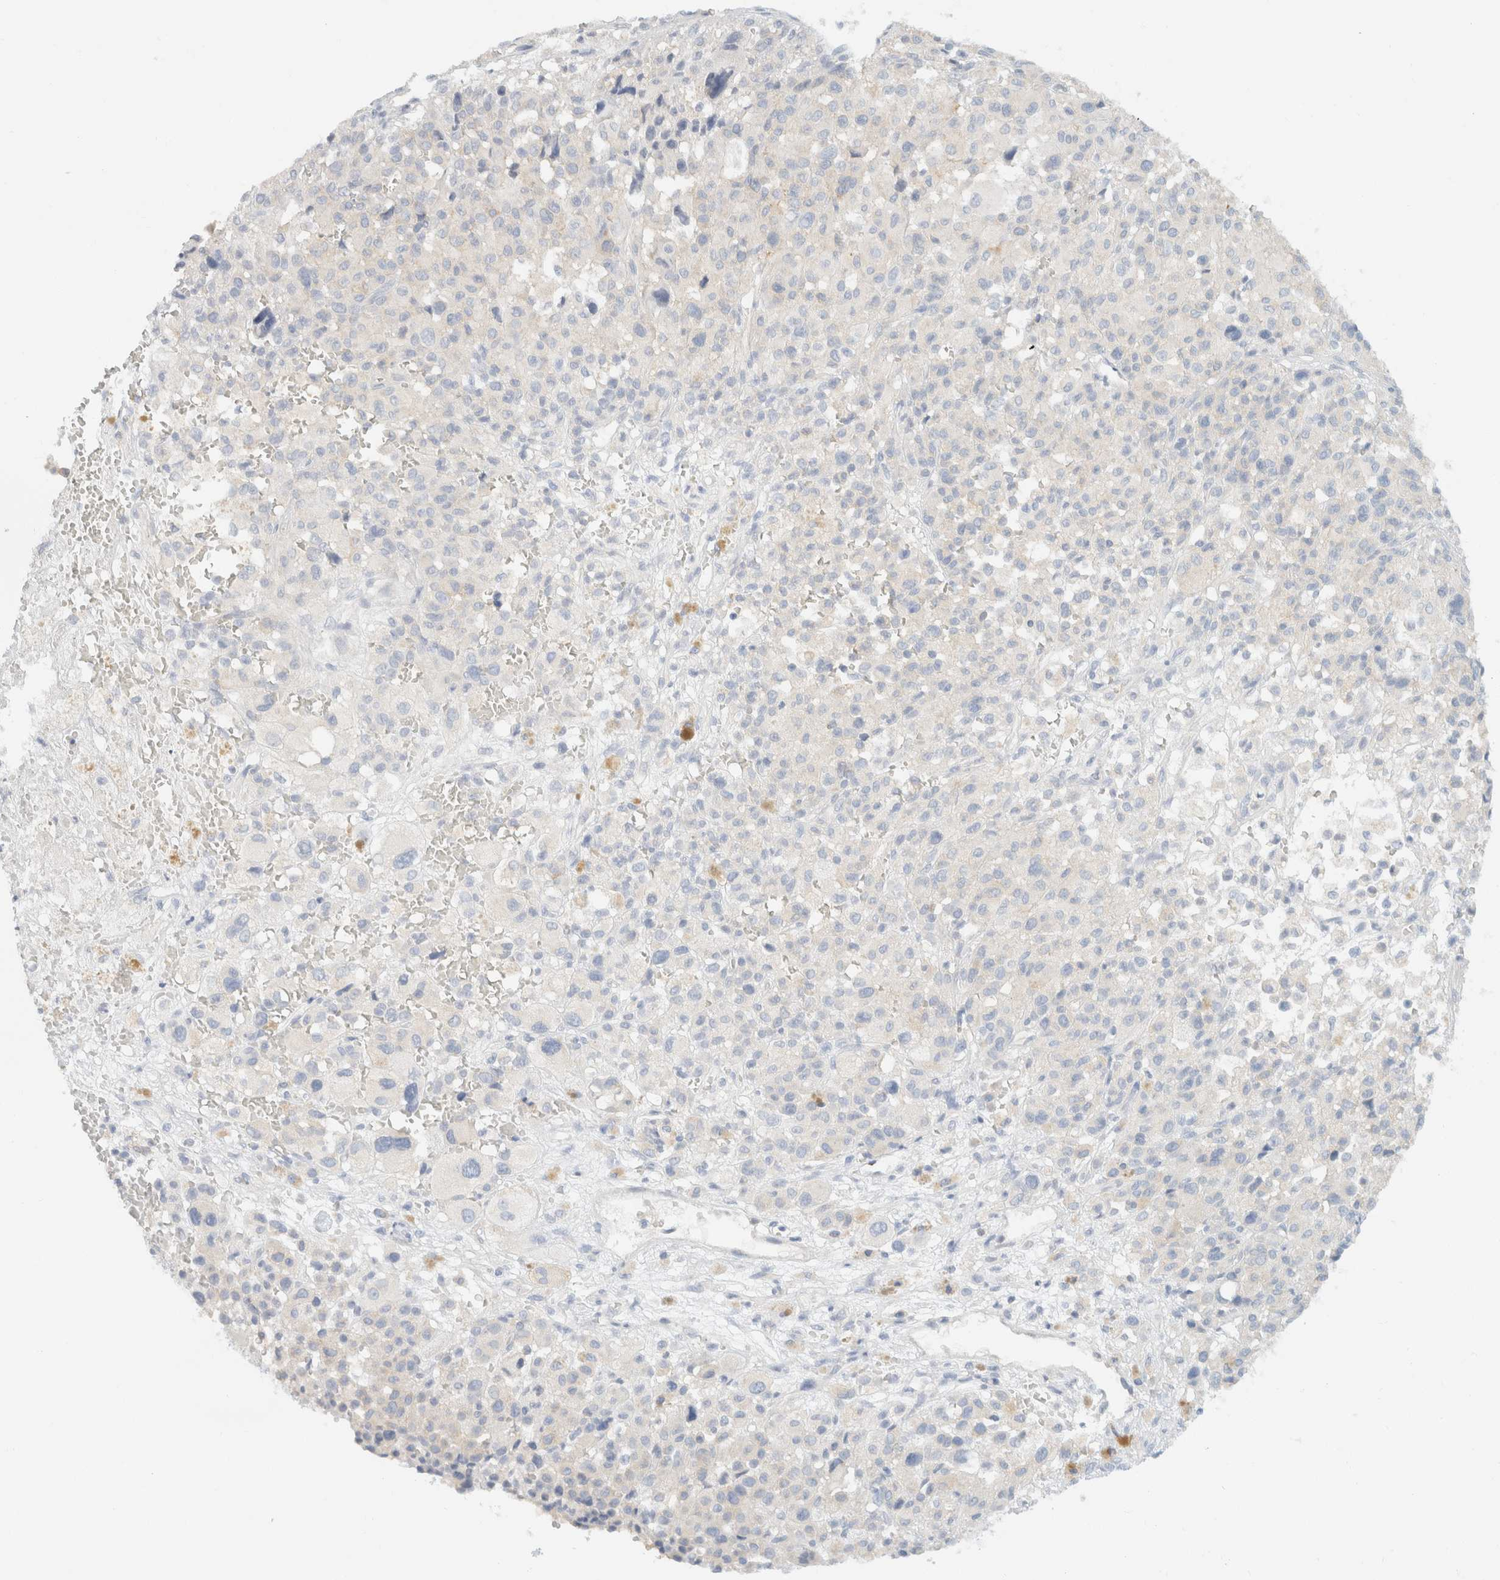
{"staining": {"intensity": "negative", "quantity": "none", "location": "none"}, "tissue": "melanoma", "cell_type": "Tumor cells", "image_type": "cancer", "snomed": [{"axis": "morphology", "description": "Malignant melanoma, Metastatic site"}, {"axis": "topography", "description": "Skin"}], "caption": "Immunohistochemical staining of human melanoma displays no significant staining in tumor cells. Brightfield microscopy of IHC stained with DAB (3,3'-diaminobenzidine) (brown) and hematoxylin (blue), captured at high magnification.", "gene": "SH3GLB2", "patient": {"sex": "female", "age": 74}}